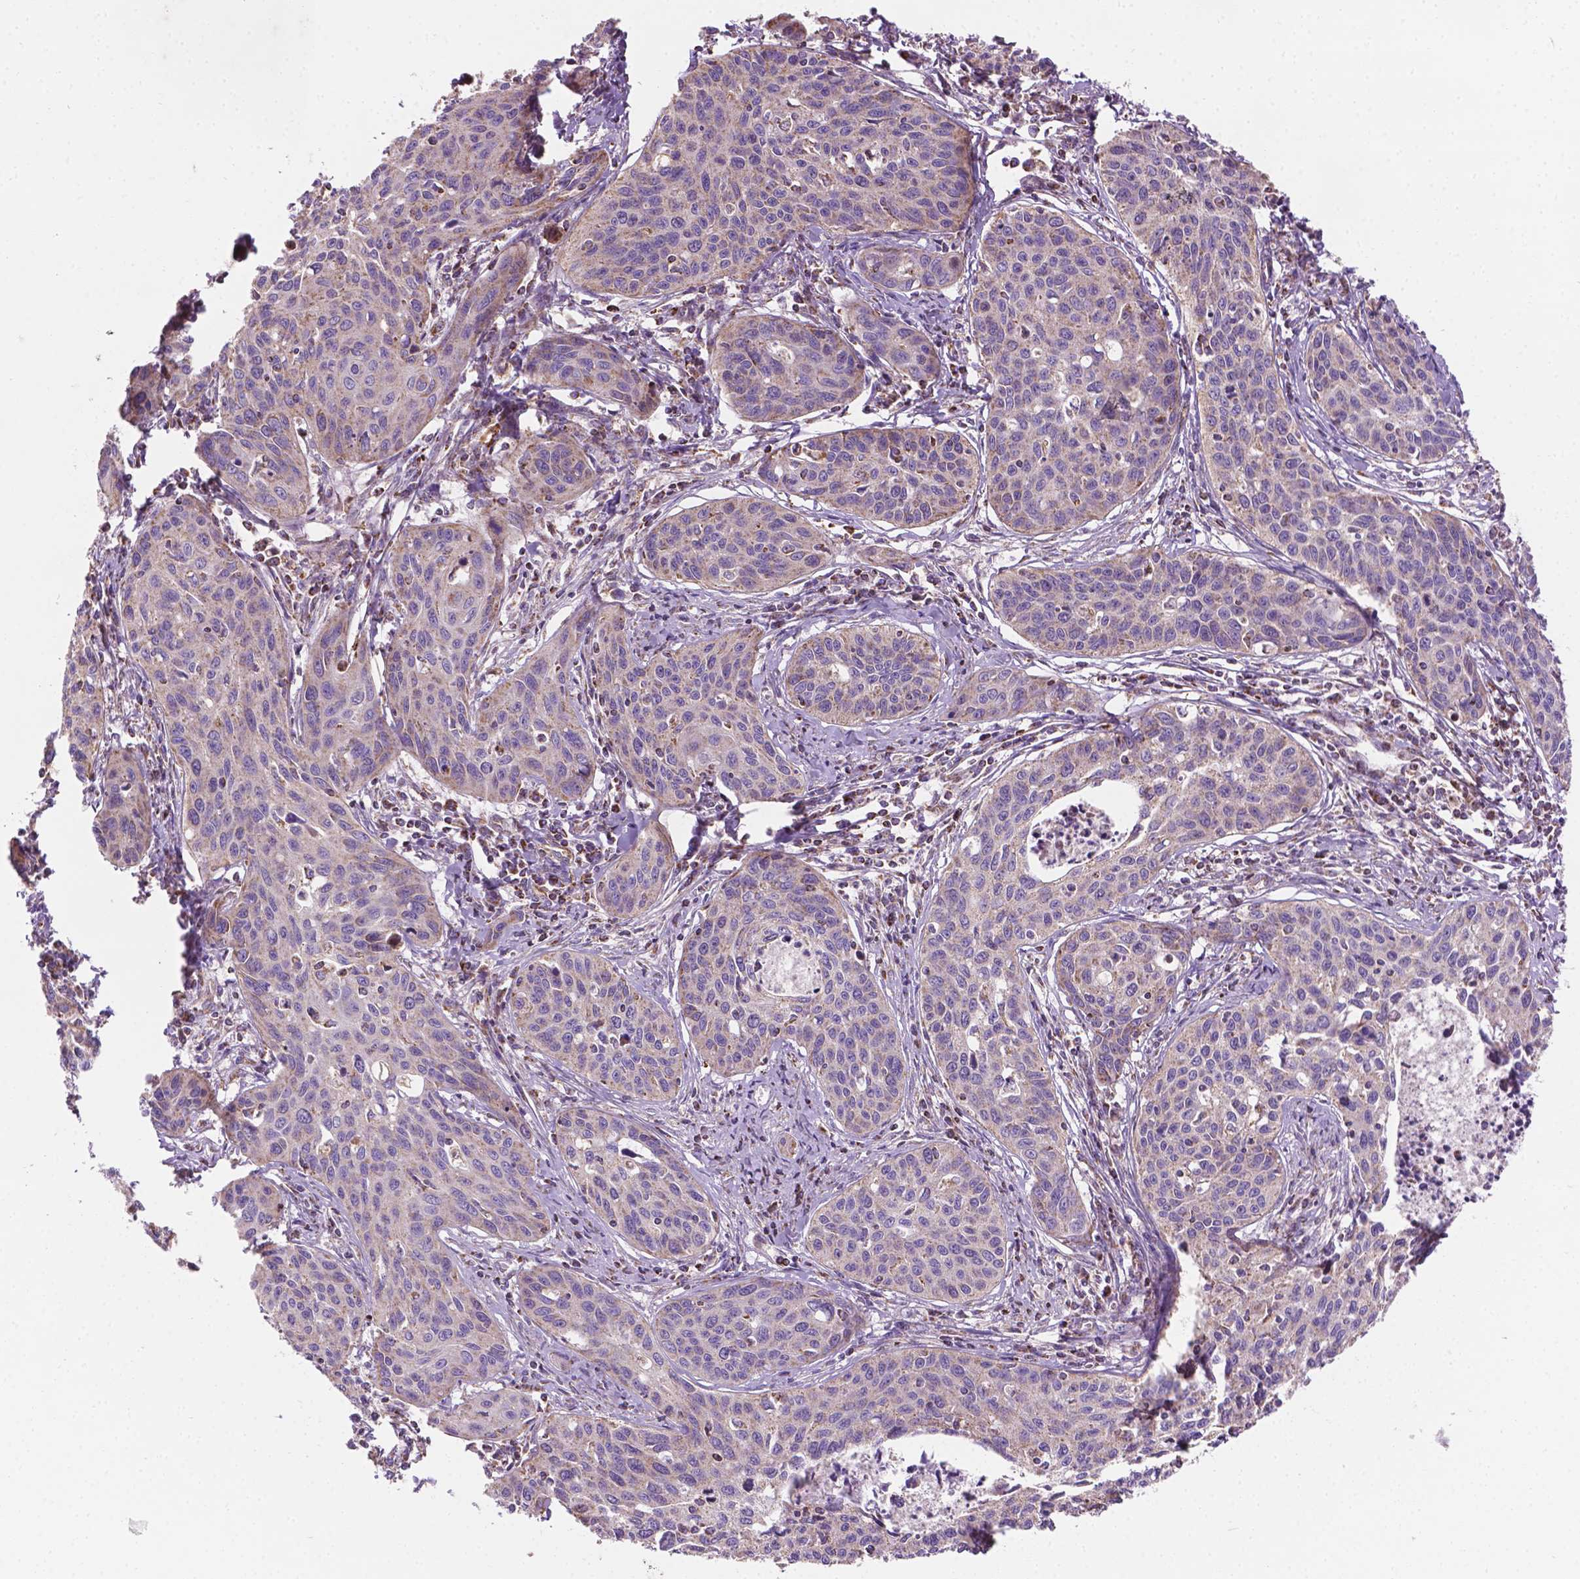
{"staining": {"intensity": "weak", "quantity": "25%-75%", "location": "cytoplasmic/membranous"}, "tissue": "cervical cancer", "cell_type": "Tumor cells", "image_type": "cancer", "snomed": [{"axis": "morphology", "description": "Squamous cell carcinoma, NOS"}, {"axis": "topography", "description": "Cervix"}], "caption": "Cervical squamous cell carcinoma was stained to show a protein in brown. There is low levels of weak cytoplasmic/membranous expression in about 25%-75% of tumor cells.", "gene": "PIBF1", "patient": {"sex": "female", "age": 31}}